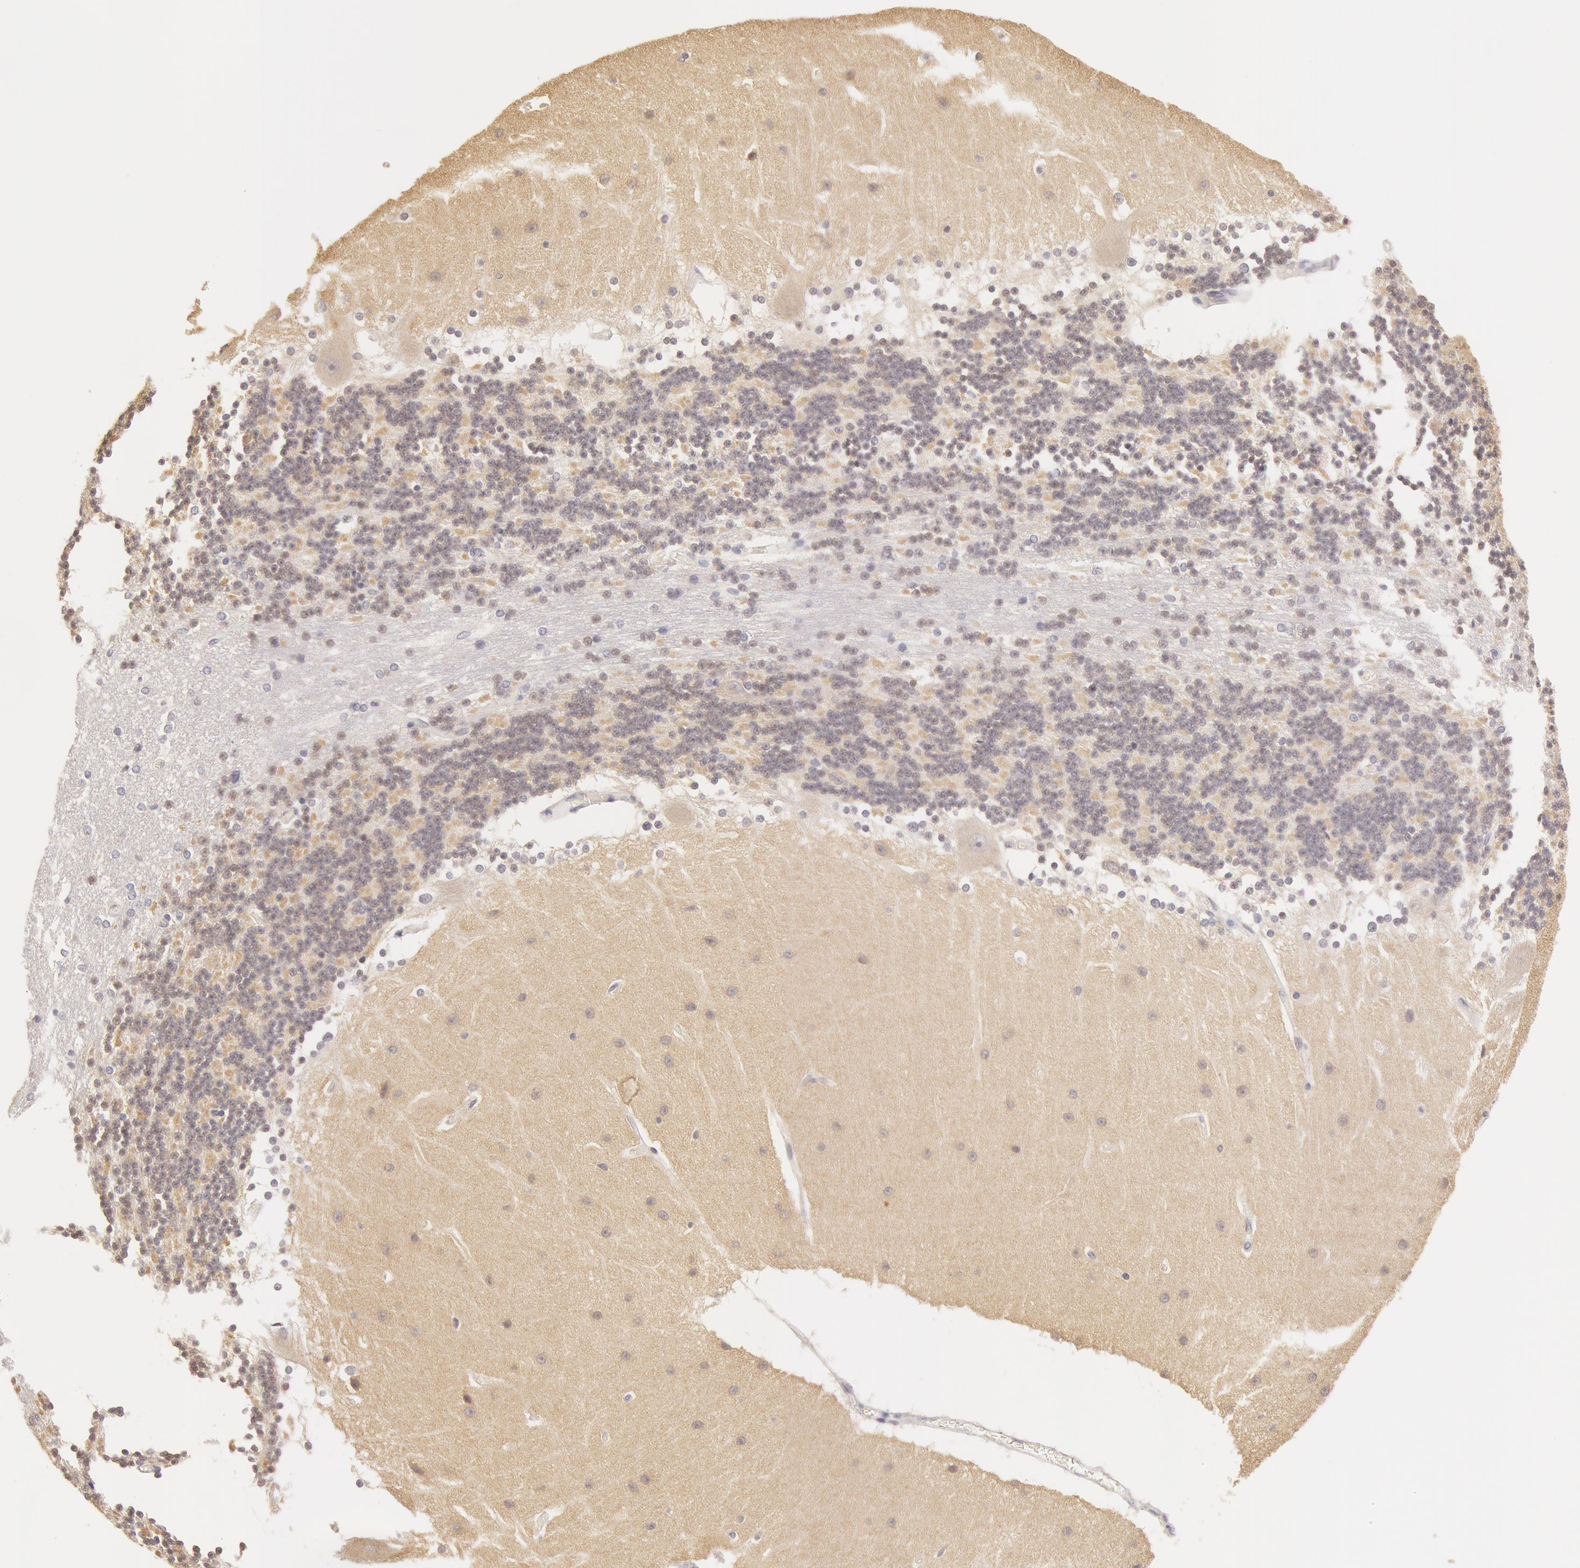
{"staining": {"intensity": "negative", "quantity": "none", "location": "none"}, "tissue": "cerebellum", "cell_type": "Cells in granular layer", "image_type": "normal", "snomed": [{"axis": "morphology", "description": "Normal tissue, NOS"}, {"axis": "topography", "description": "Cerebellum"}], "caption": "Human cerebellum stained for a protein using IHC exhibits no expression in cells in granular layer.", "gene": "ZNF597", "patient": {"sex": "female", "age": 54}}